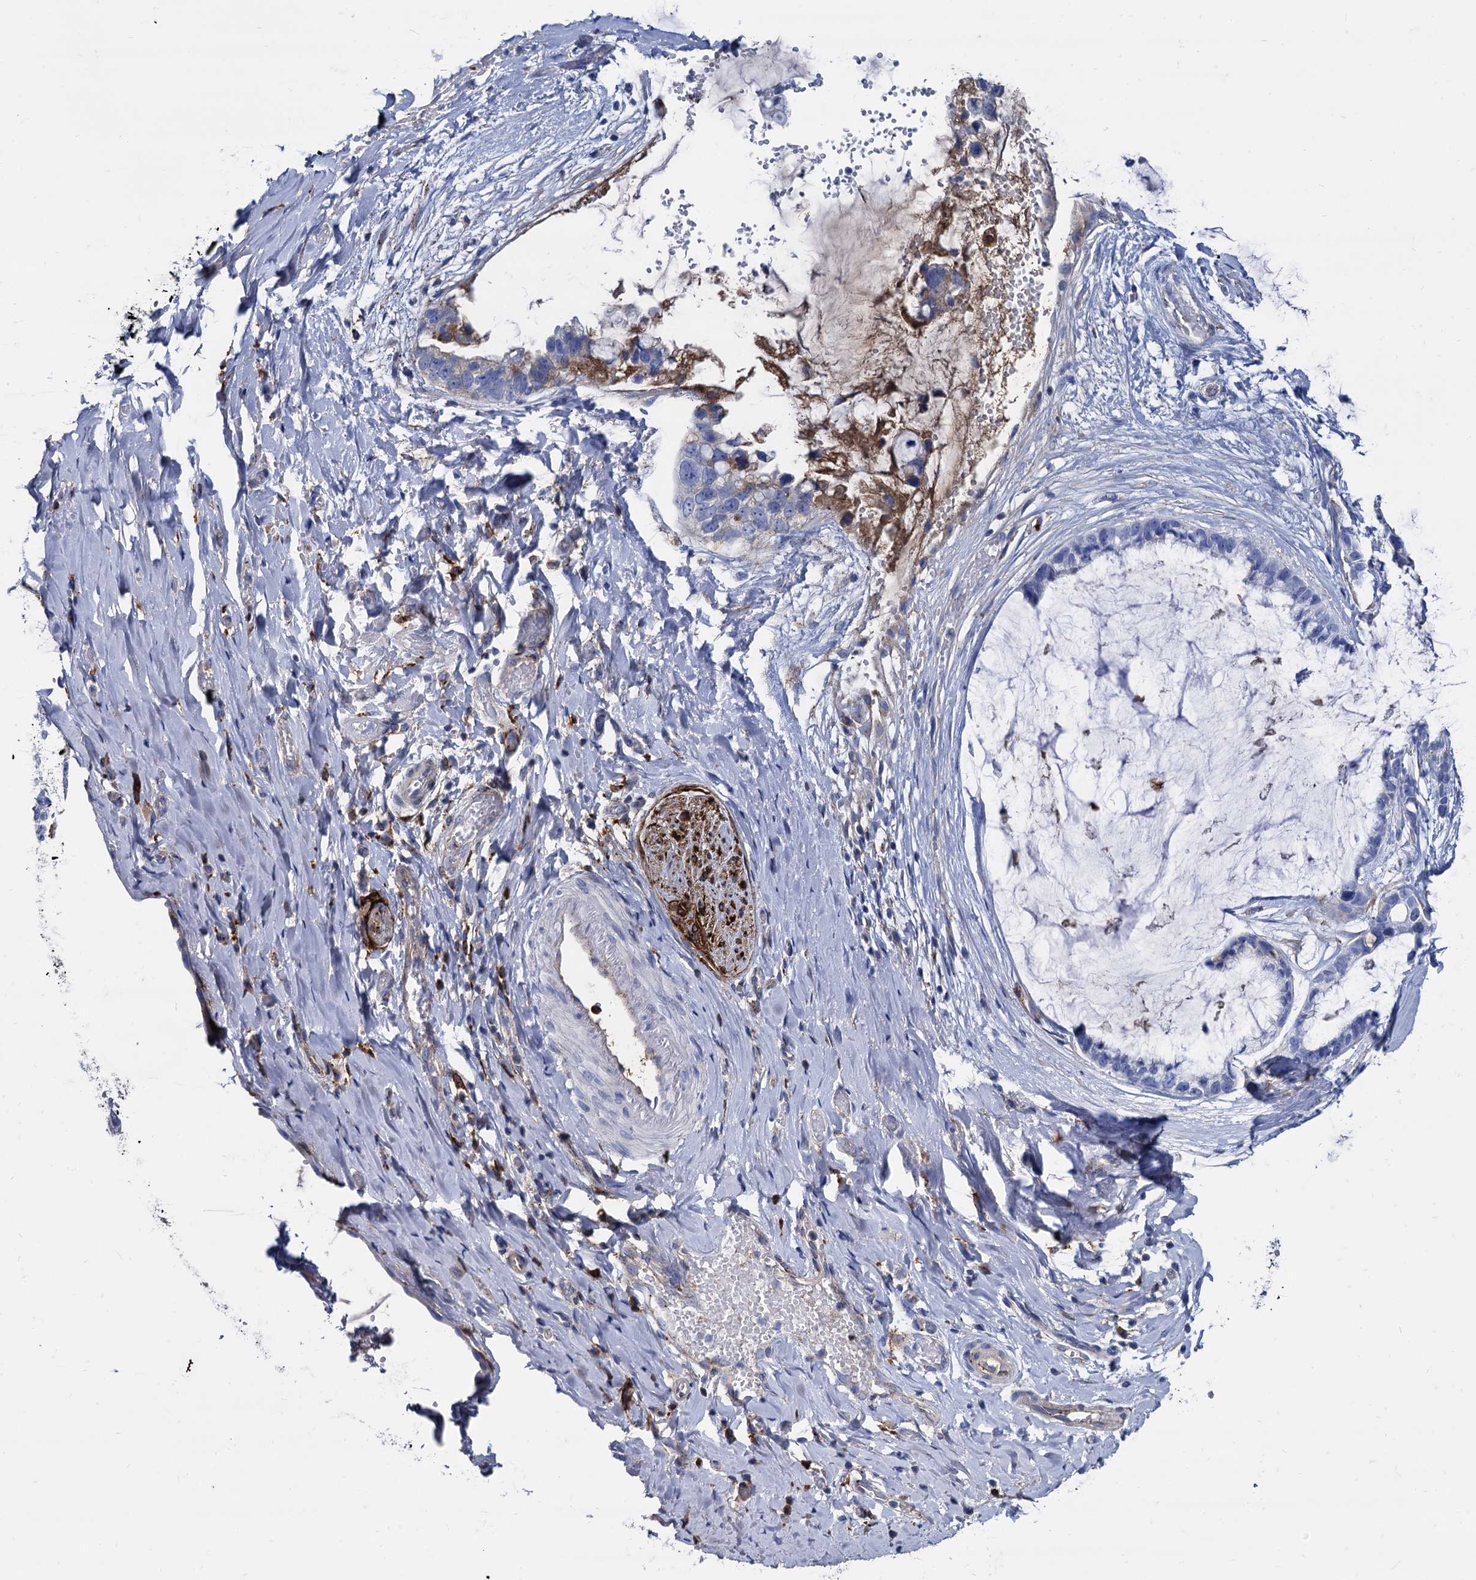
{"staining": {"intensity": "negative", "quantity": "none", "location": "none"}, "tissue": "ovarian cancer", "cell_type": "Tumor cells", "image_type": "cancer", "snomed": [{"axis": "morphology", "description": "Cystadenocarcinoma, mucinous, NOS"}, {"axis": "topography", "description": "Ovary"}], "caption": "Micrograph shows no protein expression in tumor cells of ovarian mucinous cystadenocarcinoma tissue.", "gene": "APOD", "patient": {"sex": "female", "age": 39}}